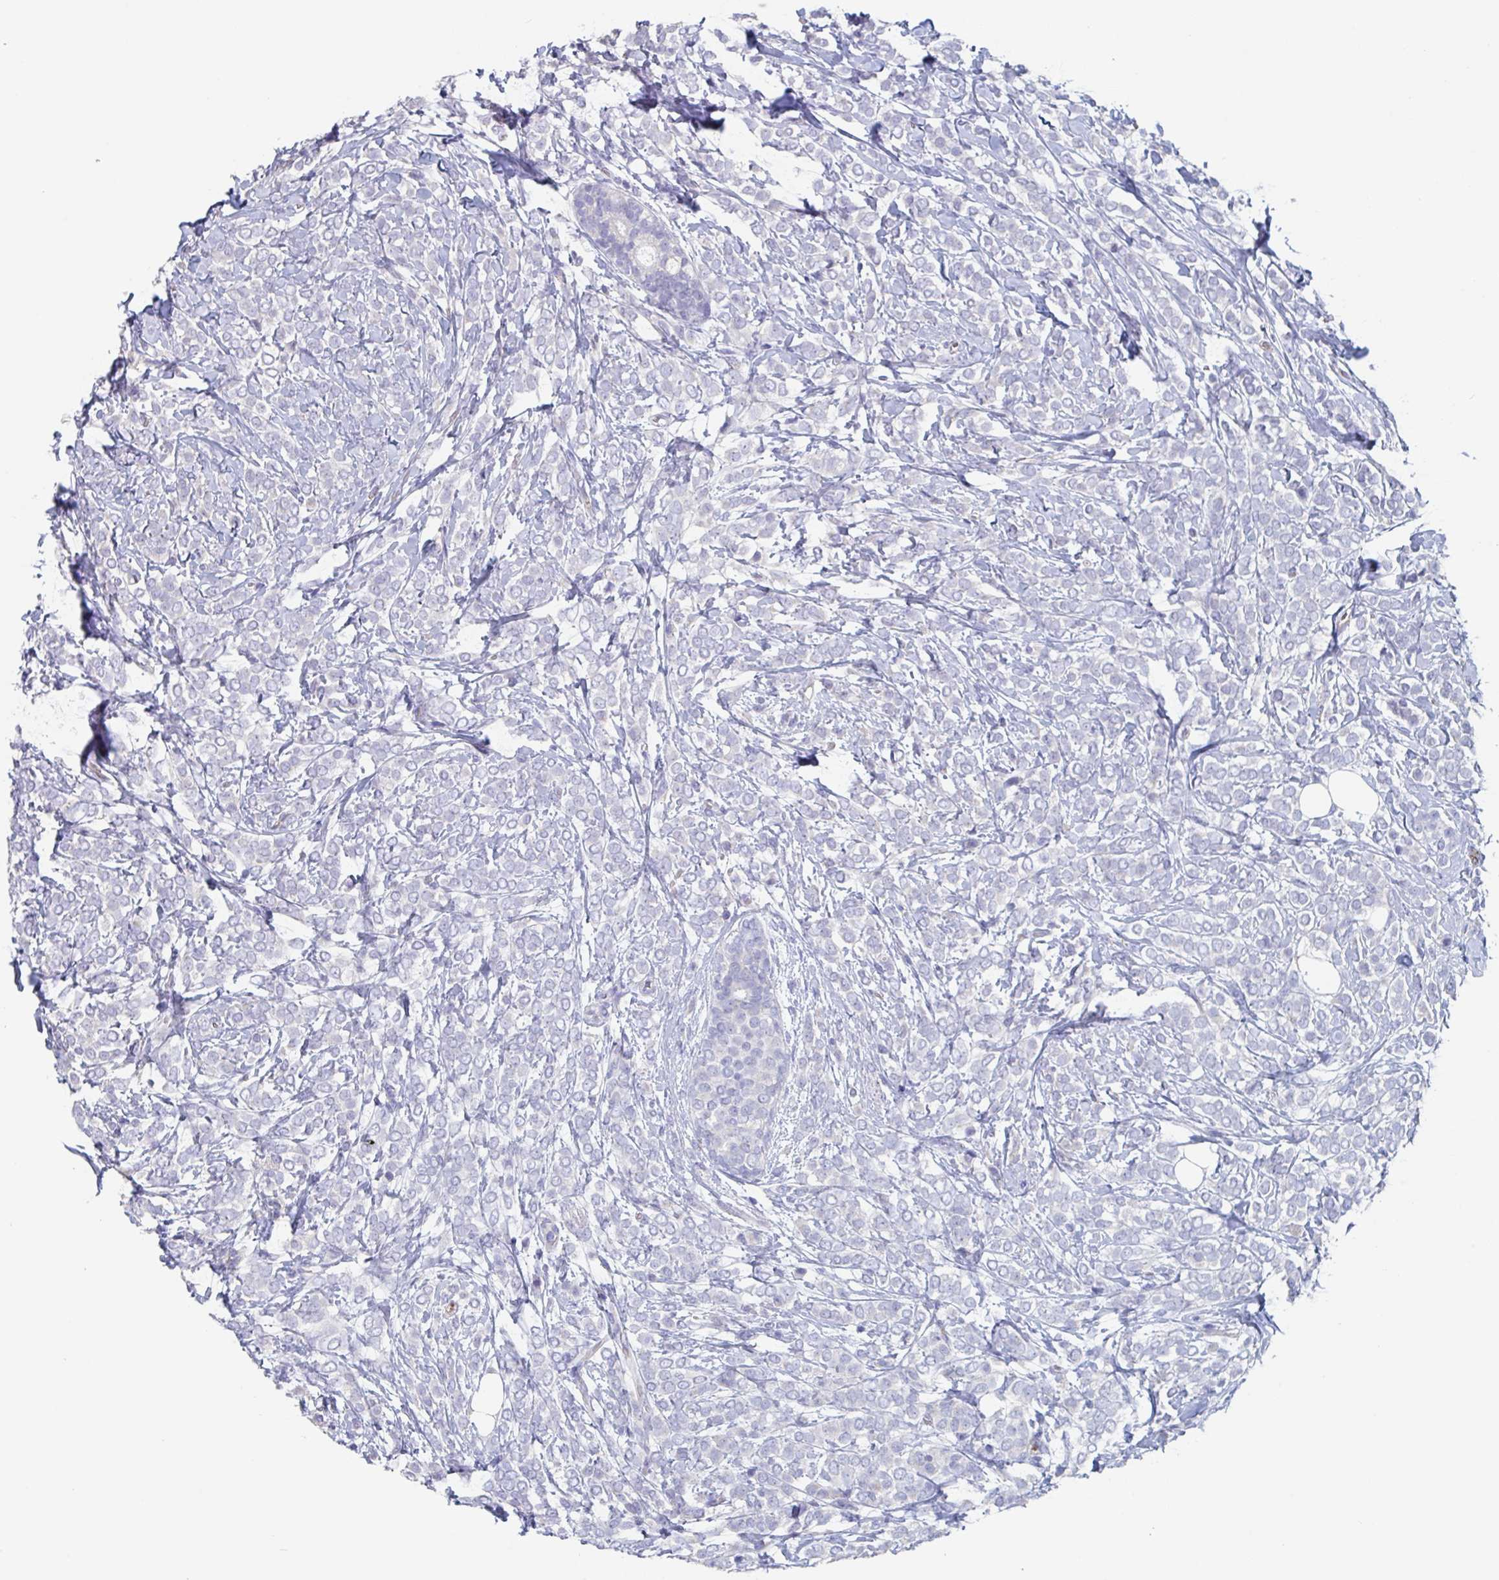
{"staining": {"intensity": "negative", "quantity": "none", "location": "none"}, "tissue": "breast cancer", "cell_type": "Tumor cells", "image_type": "cancer", "snomed": [{"axis": "morphology", "description": "Lobular carcinoma"}, {"axis": "topography", "description": "Breast"}], "caption": "Tumor cells are negative for protein expression in human lobular carcinoma (breast).", "gene": "ABHD16A", "patient": {"sex": "female", "age": 49}}